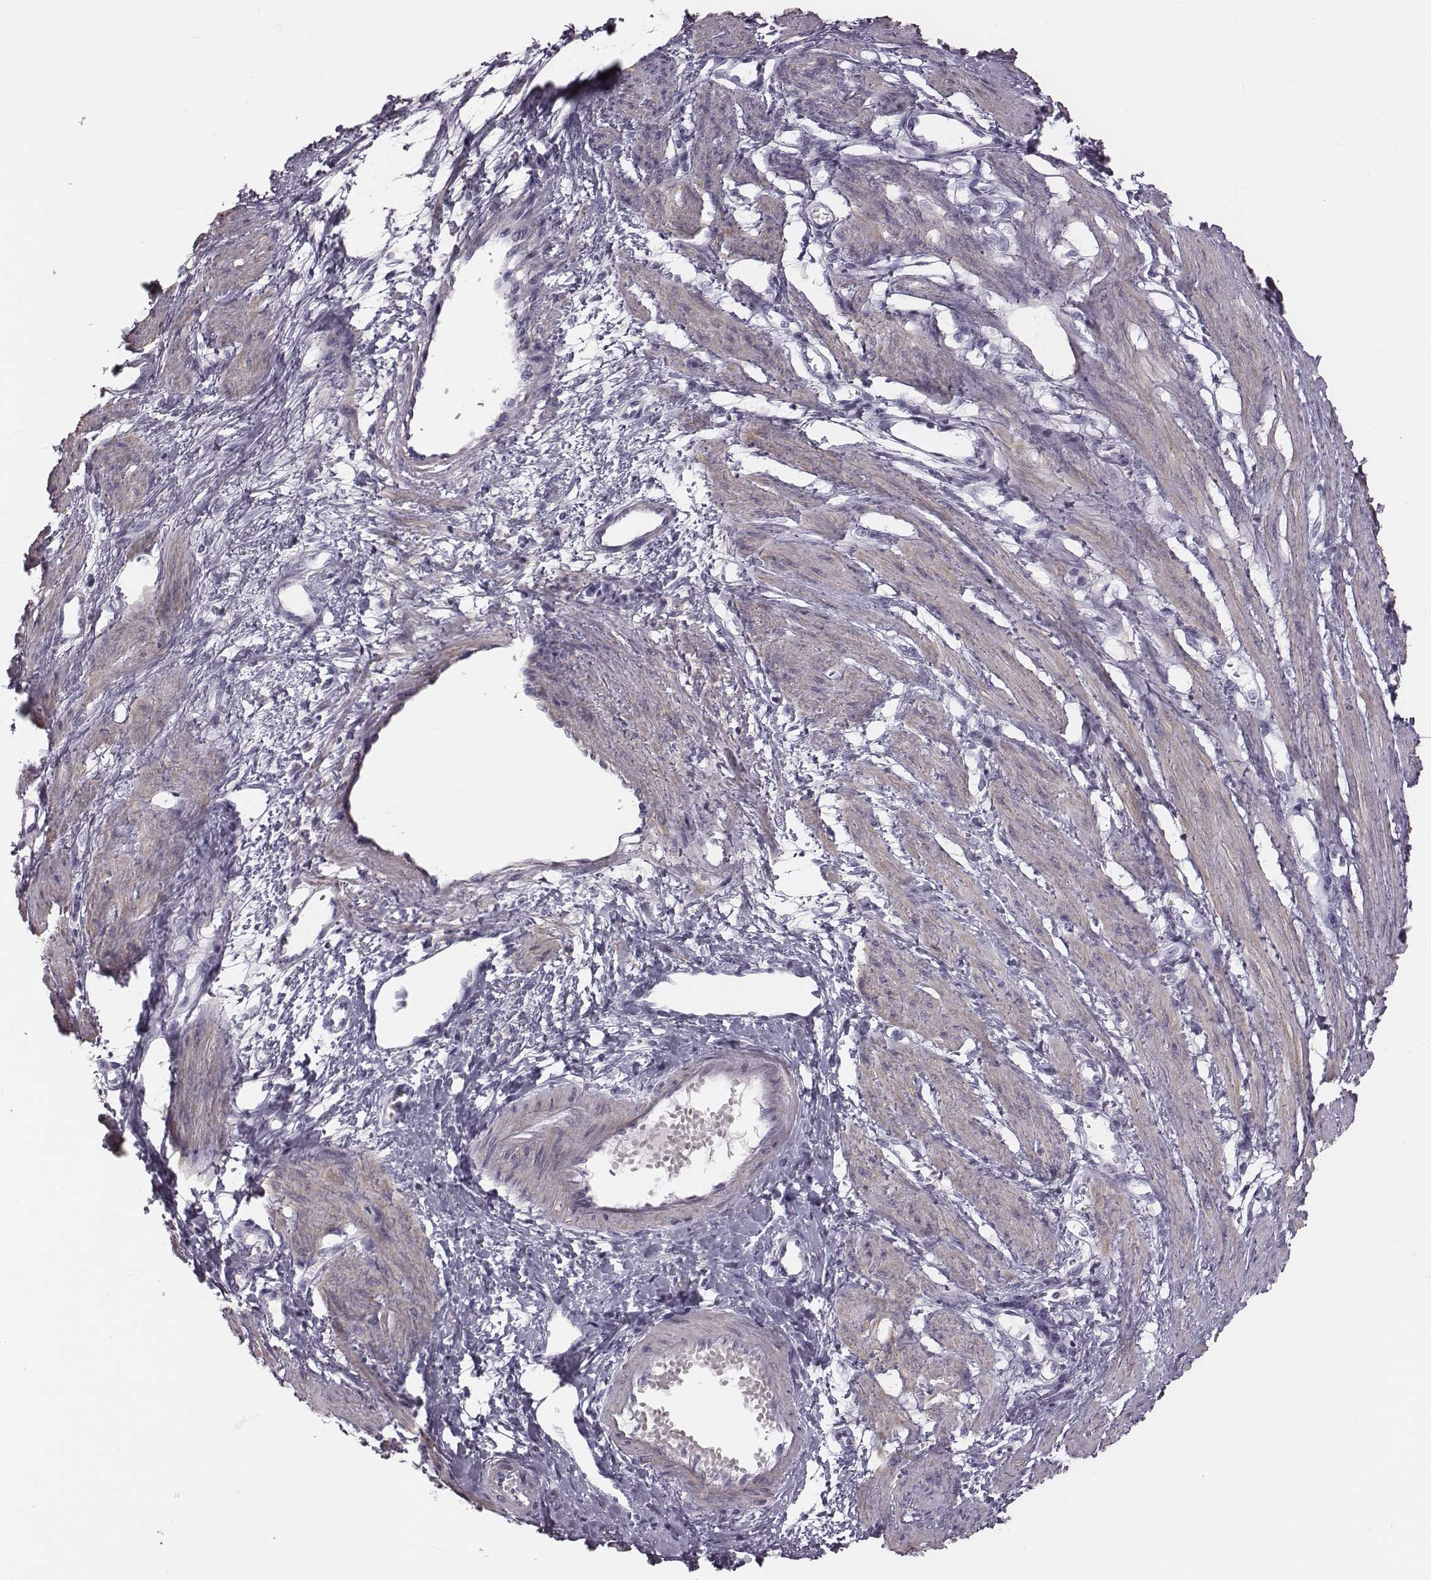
{"staining": {"intensity": "negative", "quantity": "none", "location": "none"}, "tissue": "smooth muscle", "cell_type": "Smooth muscle cells", "image_type": "normal", "snomed": [{"axis": "morphology", "description": "Normal tissue, NOS"}, {"axis": "topography", "description": "Smooth muscle"}, {"axis": "topography", "description": "Uterus"}], "caption": "The micrograph exhibits no significant positivity in smooth muscle cells of smooth muscle.", "gene": "CRISP1", "patient": {"sex": "female", "age": 39}}